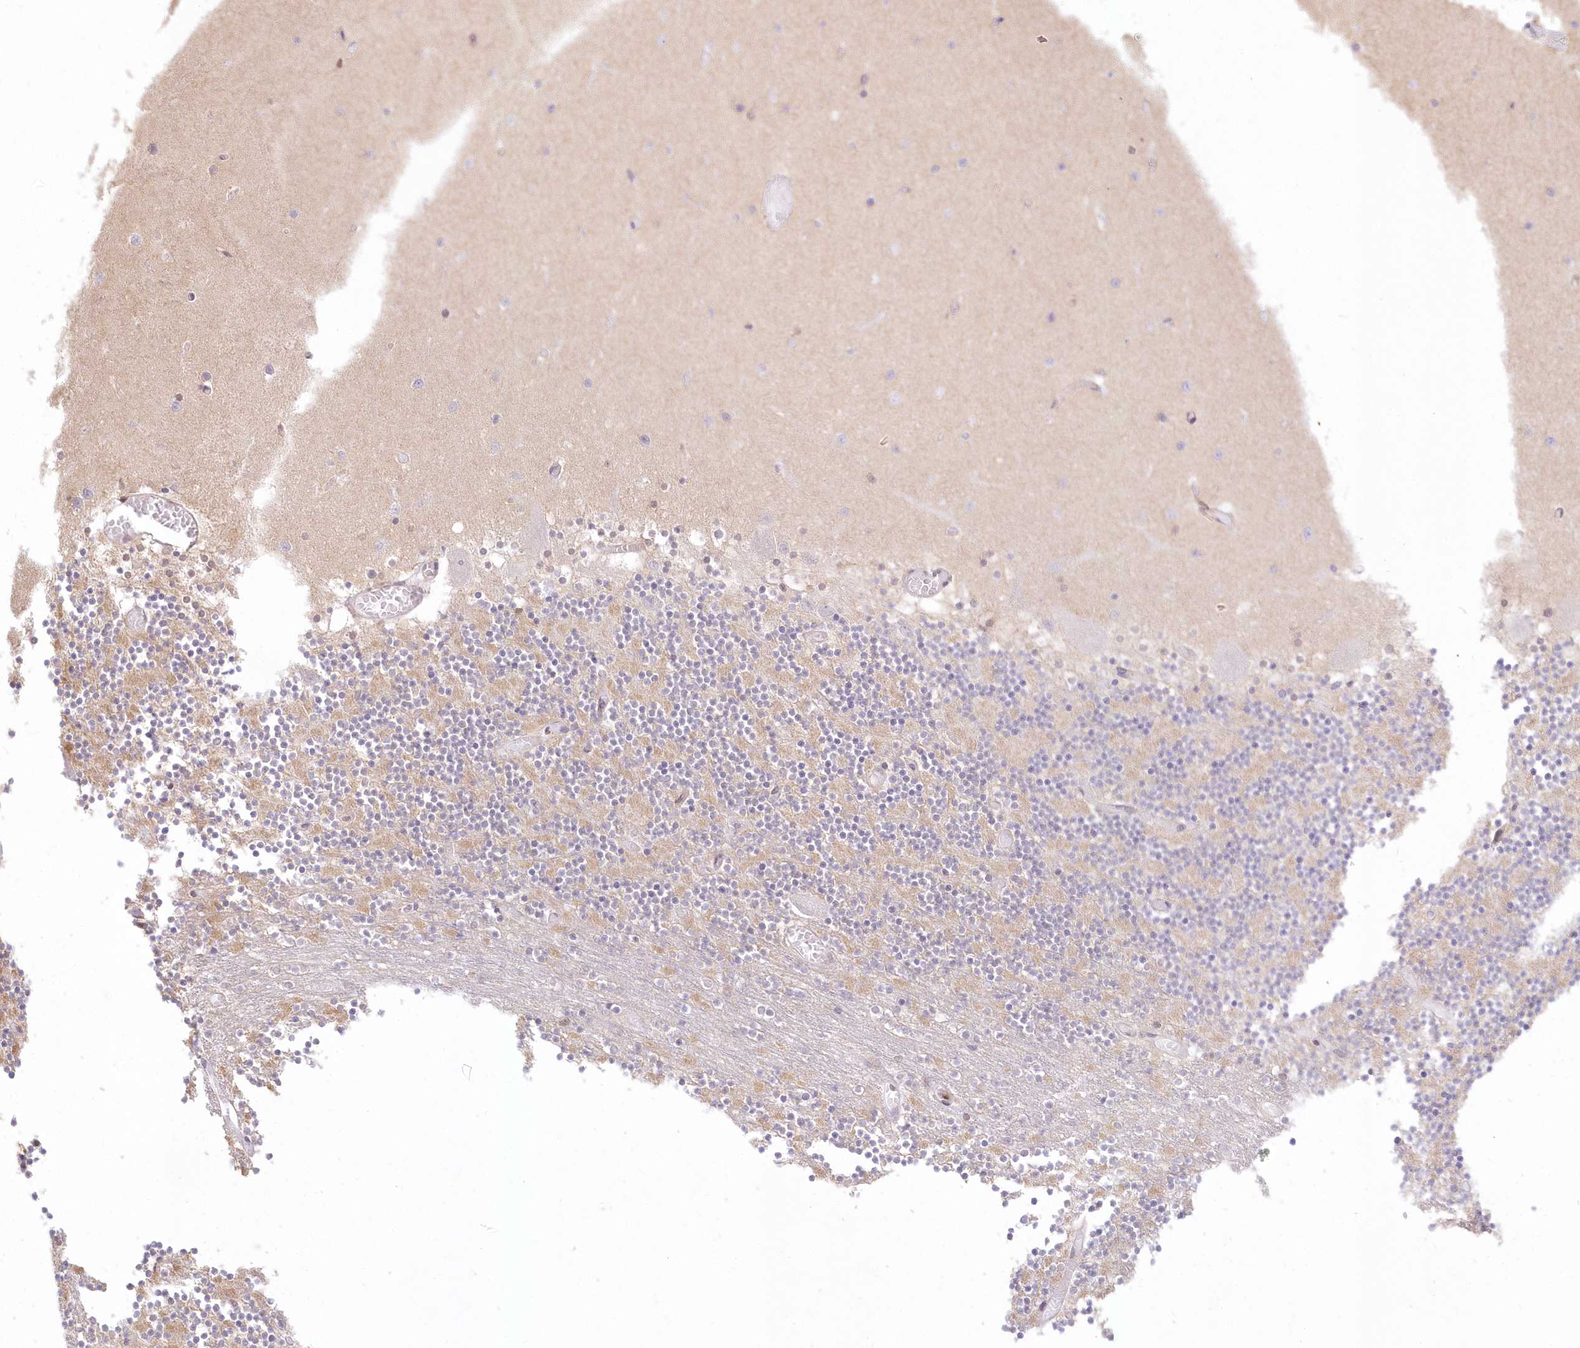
{"staining": {"intensity": "weak", "quantity": "25%-75%", "location": "cytoplasmic/membranous"}, "tissue": "cerebellum", "cell_type": "Cells in granular layer", "image_type": "normal", "snomed": [{"axis": "morphology", "description": "Normal tissue, NOS"}, {"axis": "topography", "description": "Cerebellum"}], "caption": "Normal cerebellum reveals weak cytoplasmic/membranous expression in about 25%-75% of cells in granular layer, visualized by immunohistochemistry. The staining is performed using DAB (3,3'-diaminobenzidine) brown chromogen to label protein expression. The nuclei are counter-stained blue using hematoxylin.", "gene": "RNPEP", "patient": {"sex": "female", "age": 28}}